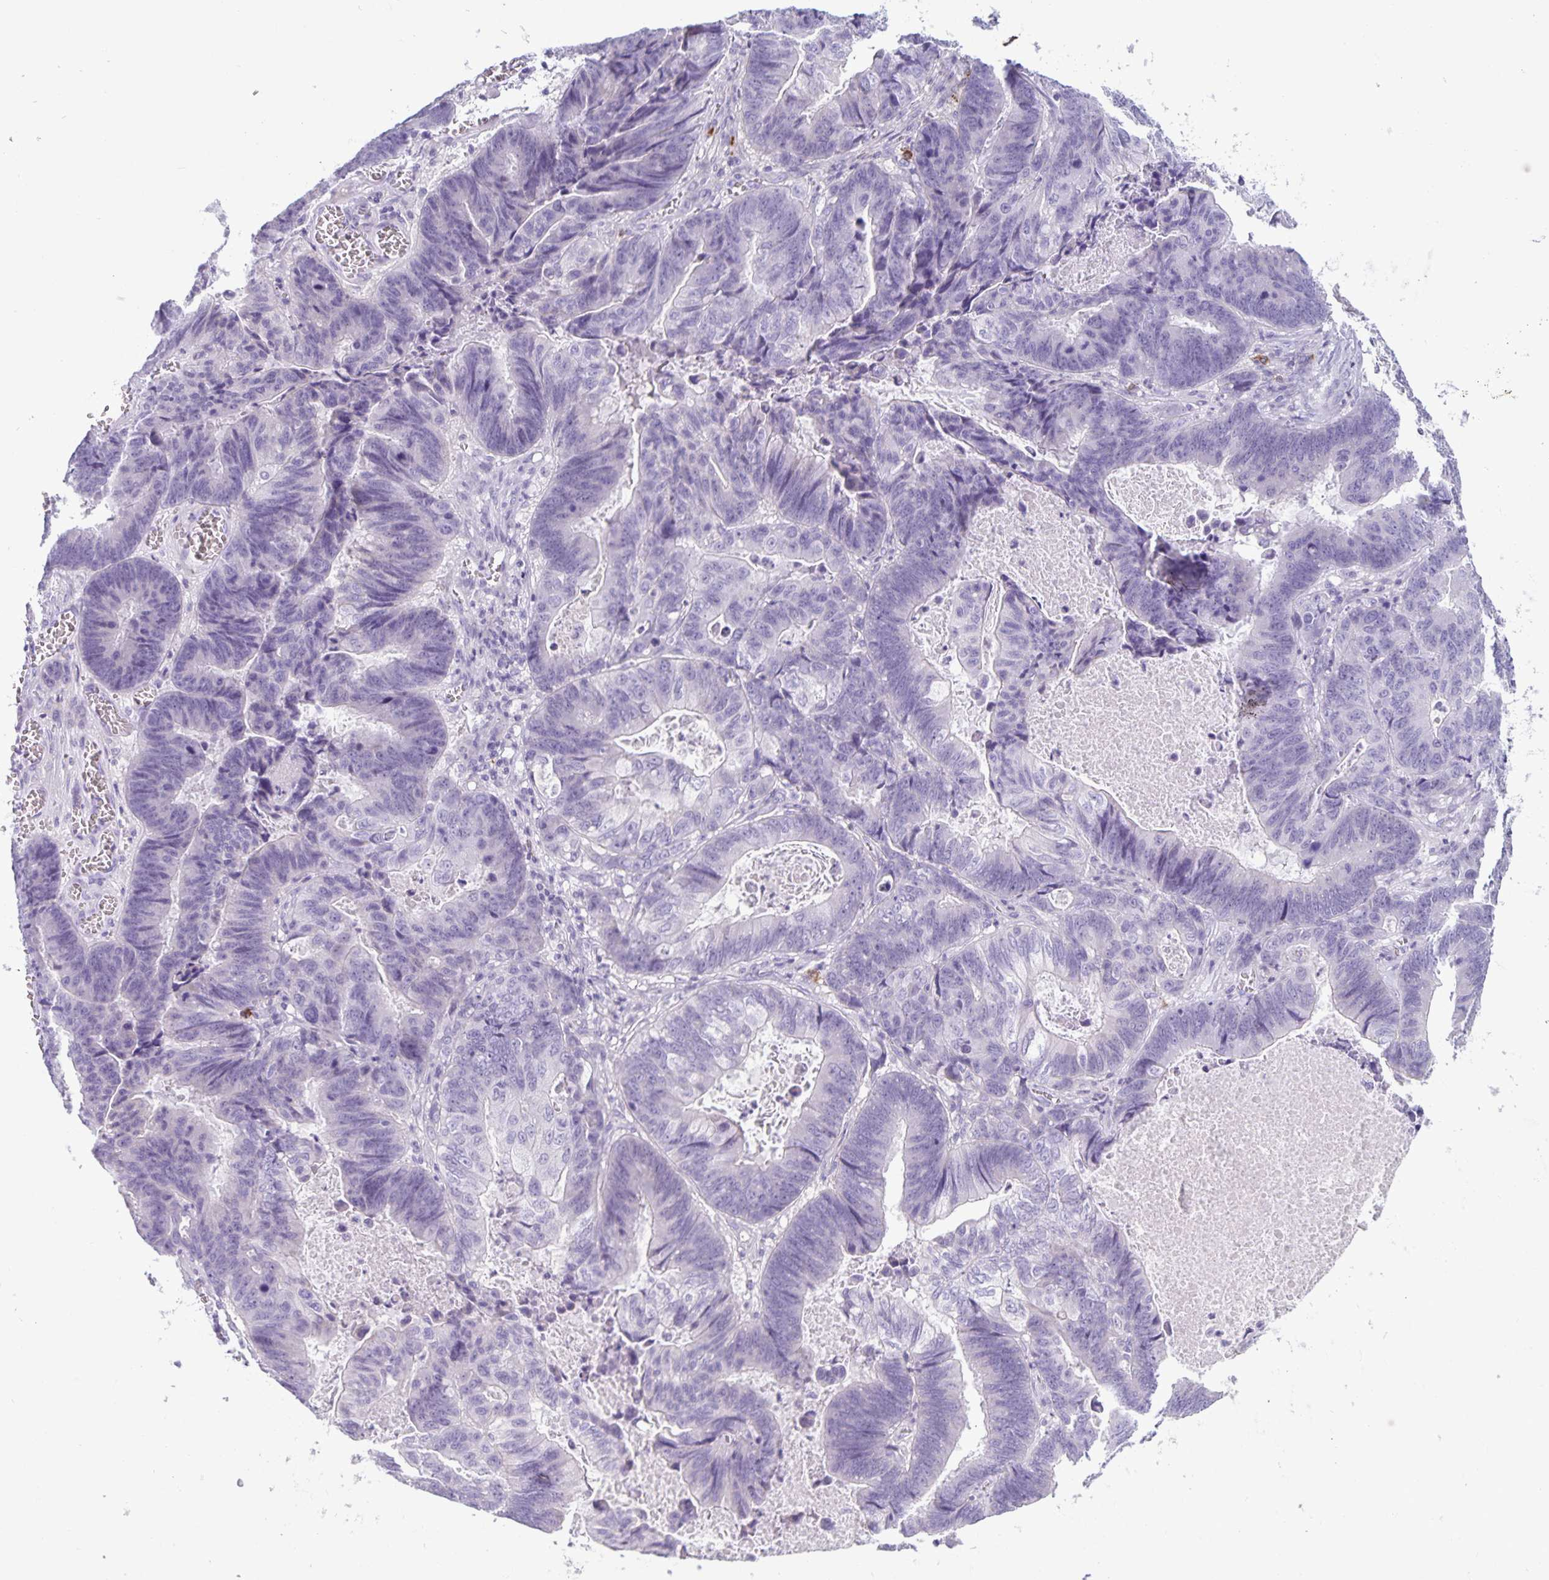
{"staining": {"intensity": "negative", "quantity": "none", "location": "none"}, "tissue": "lung cancer", "cell_type": "Tumor cells", "image_type": "cancer", "snomed": [{"axis": "morphology", "description": "Aneuploidy"}, {"axis": "morphology", "description": "Adenocarcinoma, NOS"}, {"axis": "morphology", "description": "Adenocarcinoma primary or metastatic"}, {"axis": "topography", "description": "Lung"}], "caption": "There is no significant expression in tumor cells of lung cancer.", "gene": "IBTK", "patient": {"sex": "female", "age": 75}}